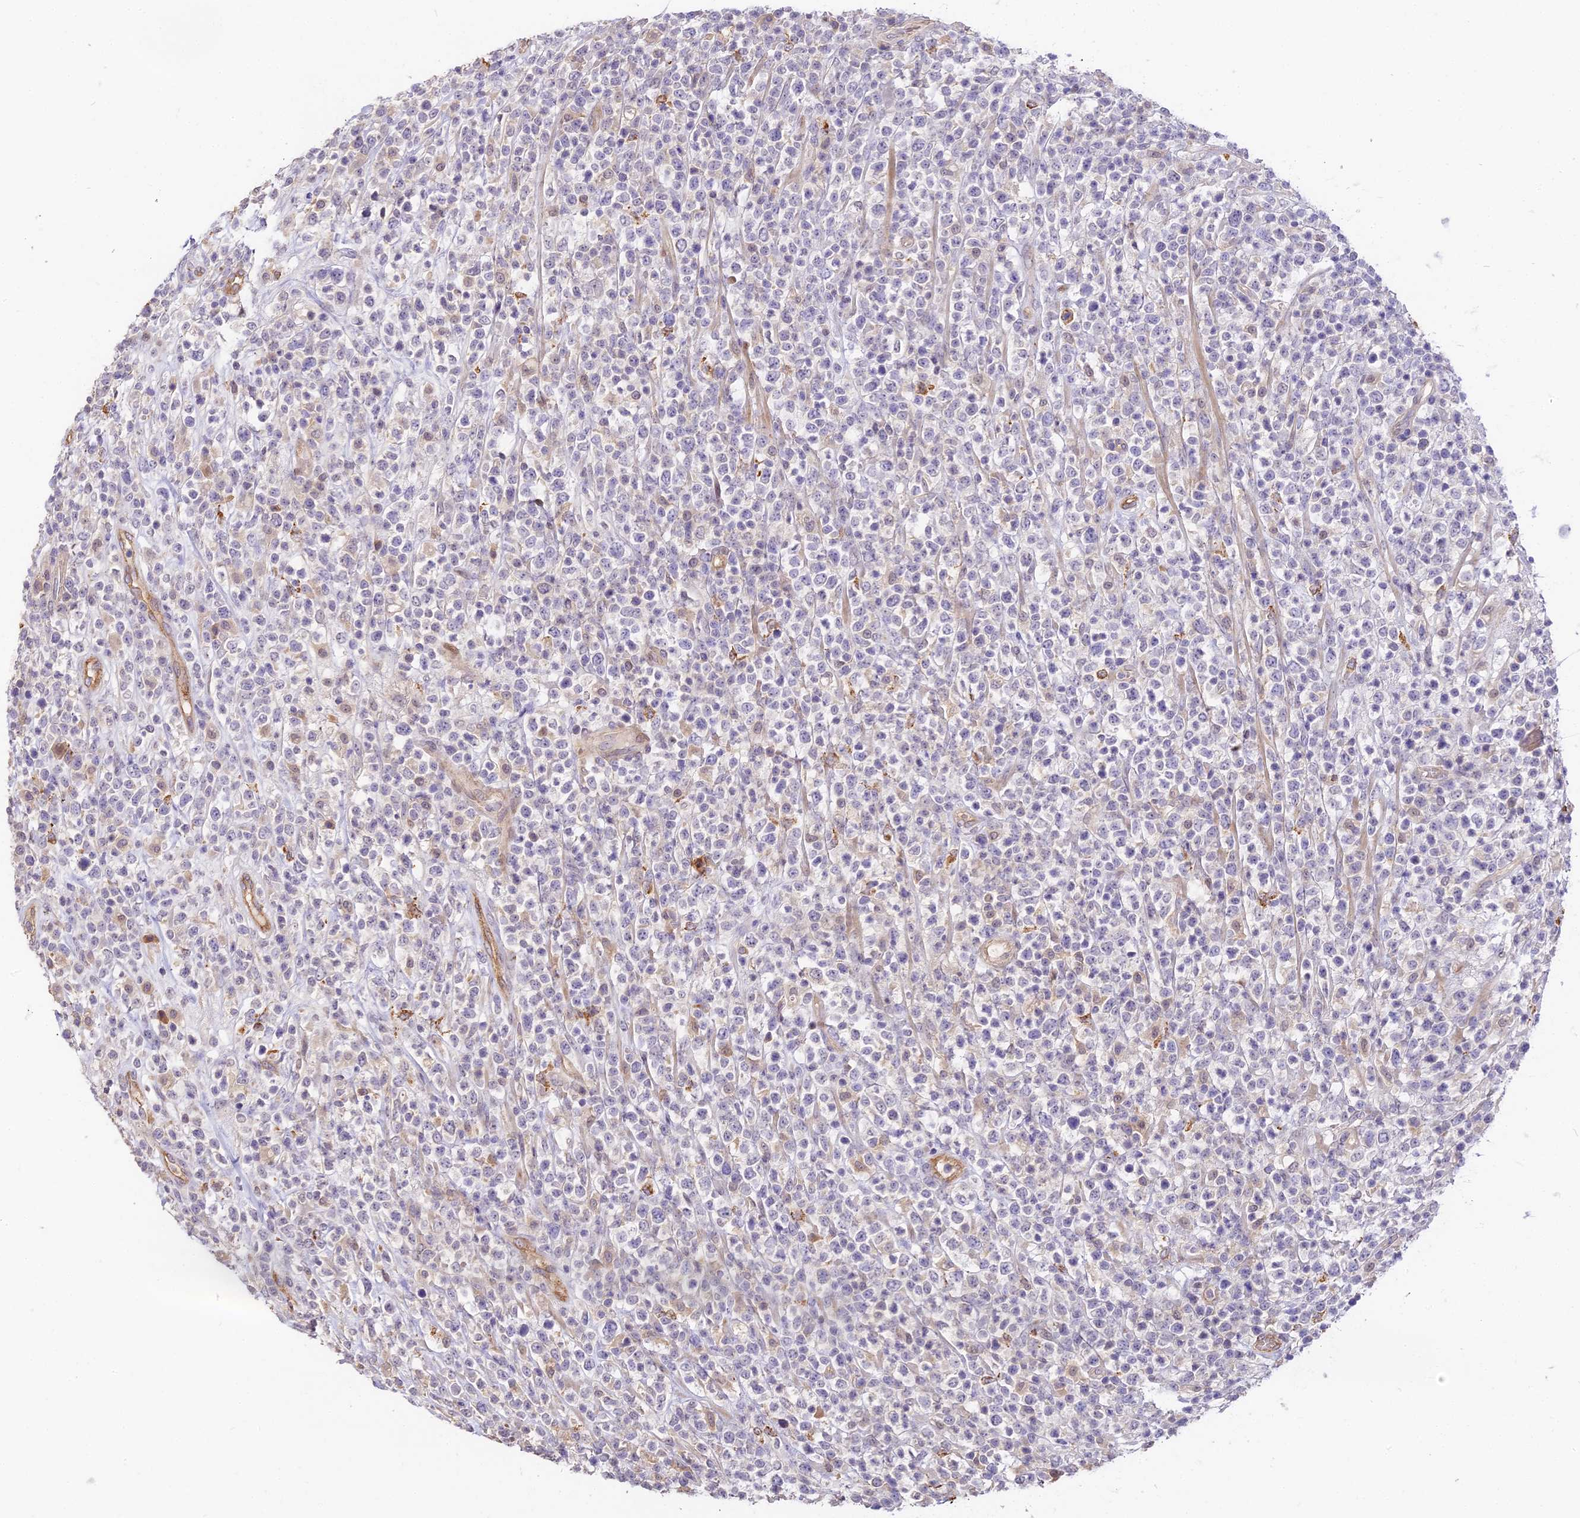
{"staining": {"intensity": "negative", "quantity": "none", "location": "none"}, "tissue": "lymphoma", "cell_type": "Tumor cells", "image_type": "cancer", "snomed": [{"axis": "morphology", "description": "Malignant lymphoma, non-Hodgkin's type, High grade"}, {"axis": "topography", "description": "Colon"}], "caption": "Human lymphoma stained for a protein using immunohistochemistry (IHC) shows no staining in tumor cells.", "gene": "NOD2", "patient": {"sex": "female", "age": 53}}